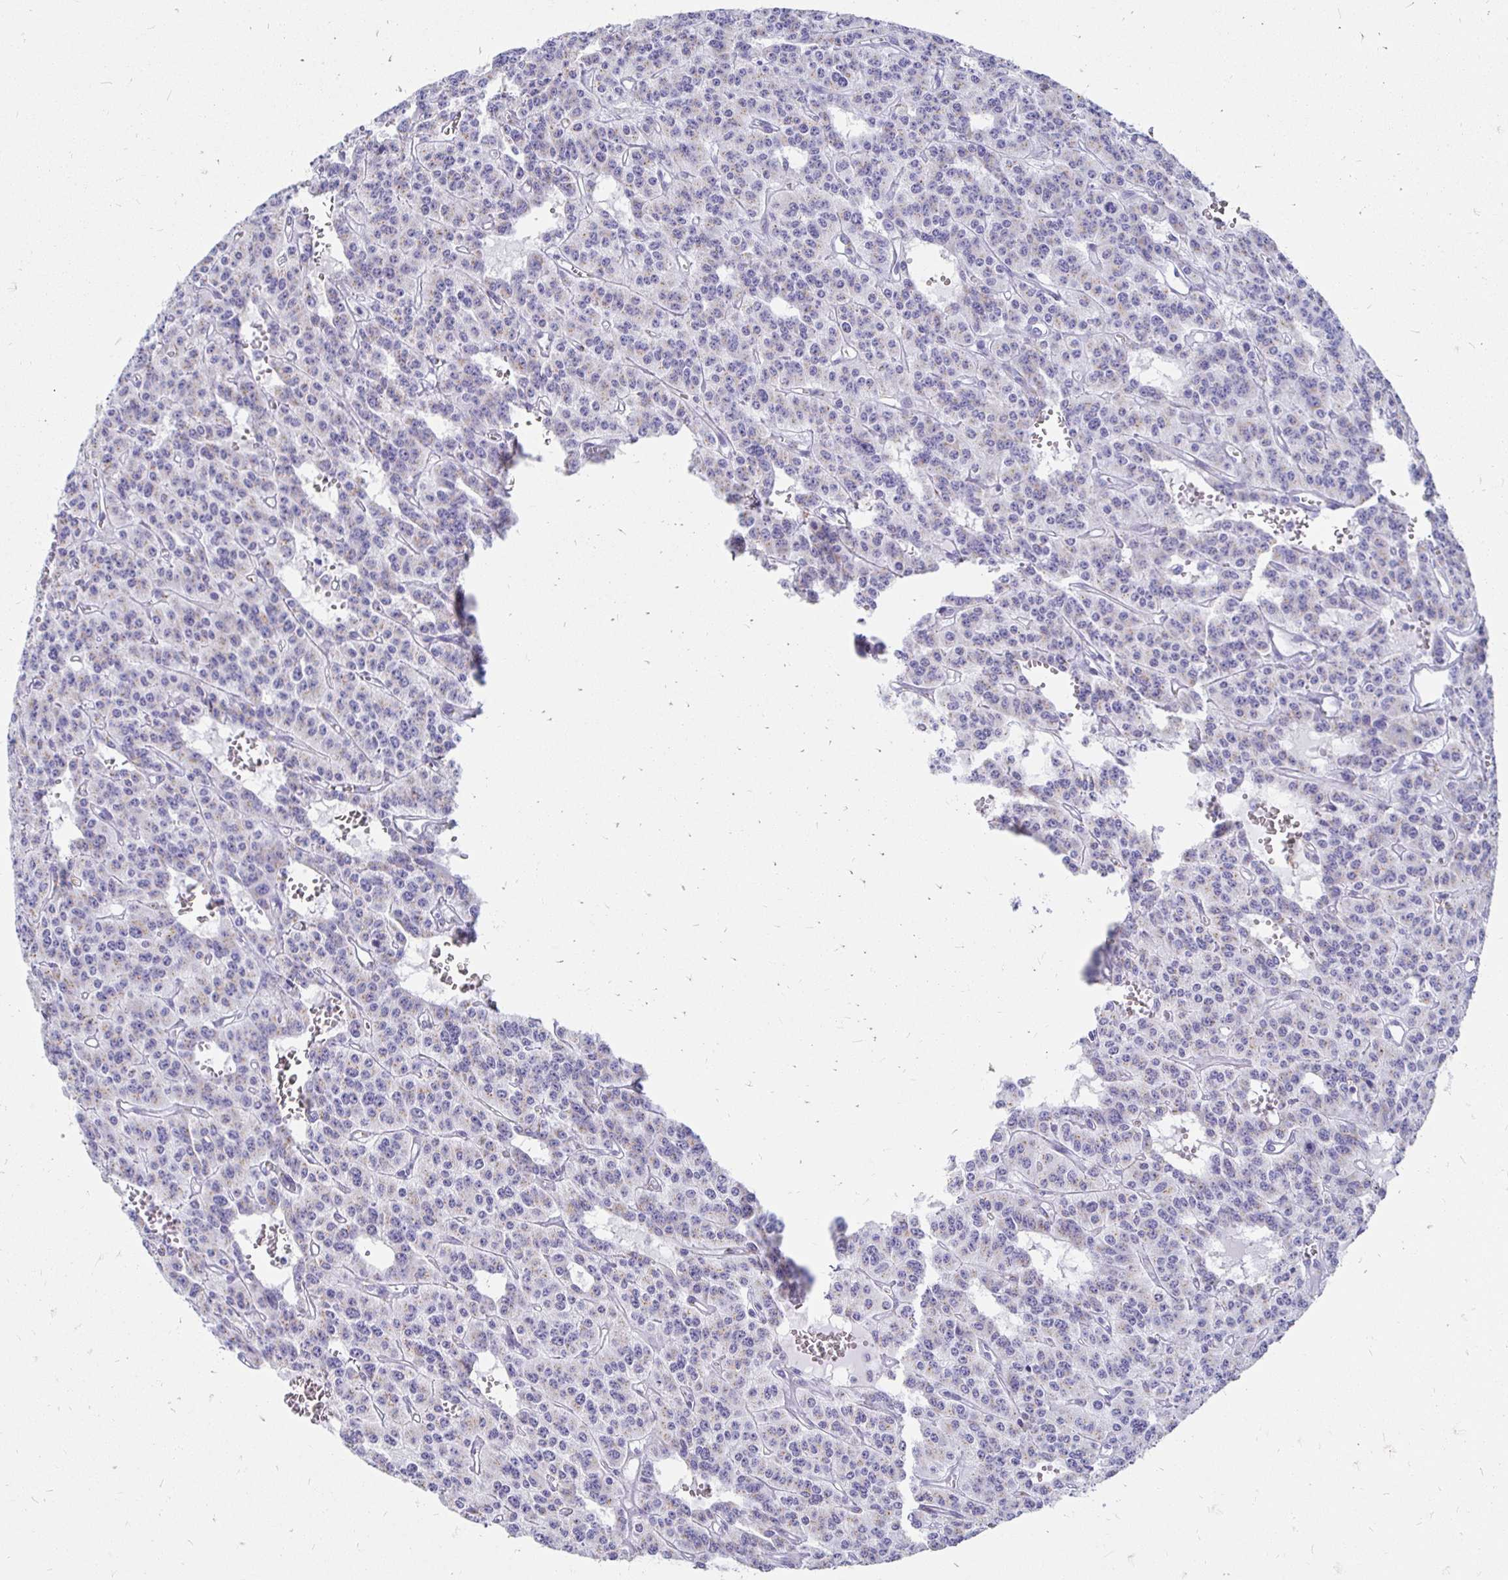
{"staining": {"intensity": "weak", "quantity": "<25%", "location": "cytoplasmic/membranous"}, "tissue": "carcinoid", "cell_type": "Tumor cells", "image_type": "cancer", "snomed": [{"axis": "morphology", "description": "Carcinoid, malignant, NOS"}, {"axis": "topography", "description": "Lung"}], "caption": "Tumor cells are negative for protein expression in human carcinoid (malignant).", "gene": "PAGE4", "patient": {"sex": "female", "age": 71}}